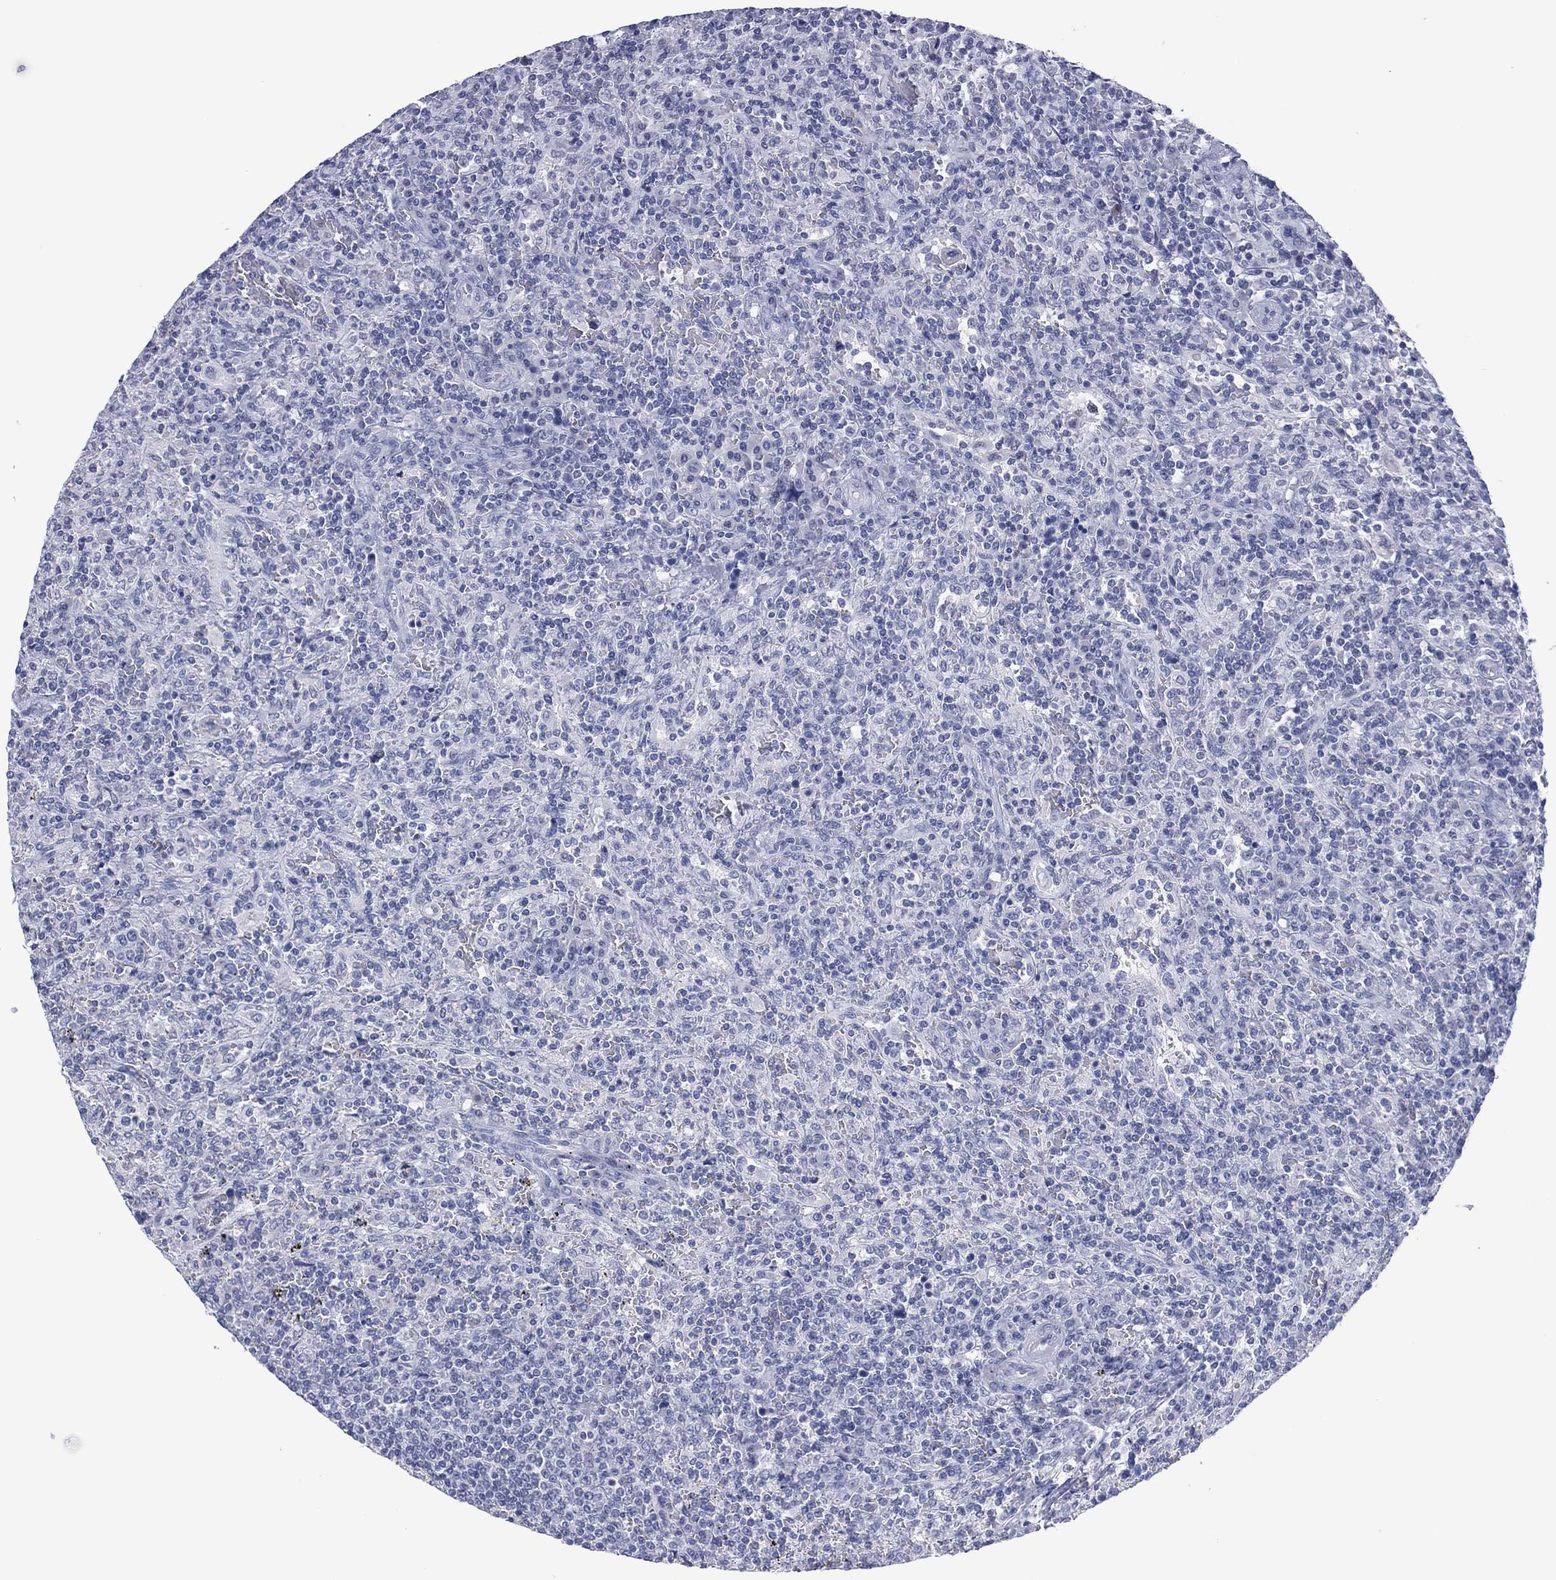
{"staining": {"intensity": "negative", "quantity": "none", "location": "none"}, "tissue": "lymphoma", "cell_type": "Tumor cells", "image_type": "cancer", "snomed": [{"axis": "morphology", "description": "Malignant lymphoma, non-Hodgkin's type, Low grade"}, {"axis": "topography", "description": "Spleen"}], "caption": "IHC micrograph of neoplastic tissue: human lymphoma stained with DAB displays no significant protein expression in tumor cells.", "gene": "UTF1", "patient": {"sex": "male", "age": 62}}